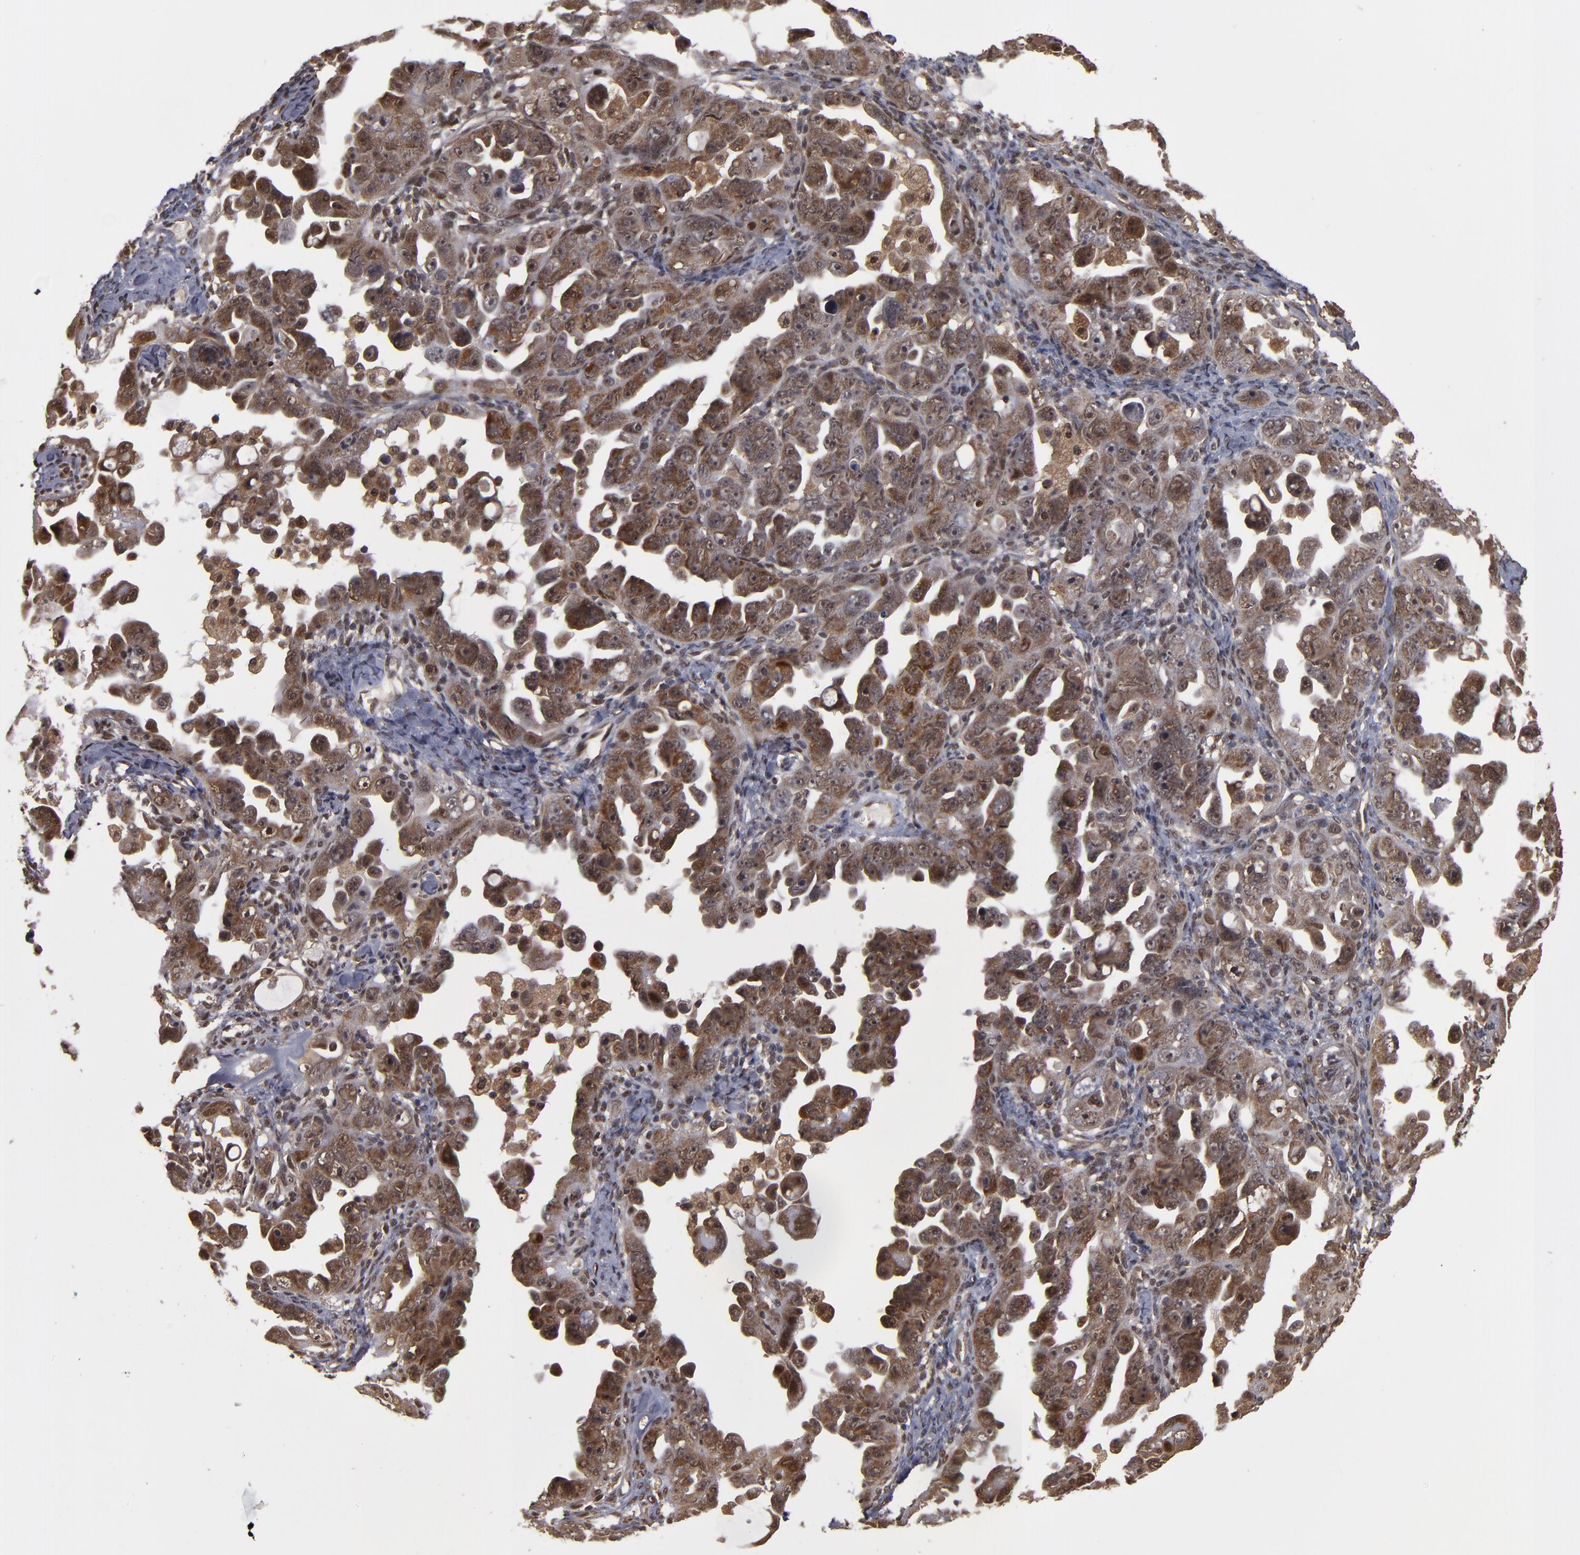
{"staining": {"intensity": "moderate", "quantity": ">75%", "location": "cytoplasmic/membranous"}, "tissue": "ovarian cancer", "cell_type": "Tumor cells", "image_type": "cancer", "snomed": [{"axis": "morphology", "description": "Cystadenocarcinoma, serous, NOS"}, {"axis": "topography", "description": "Ovary"}], "caption": "A medium amount of moderate cytoplasmic/membranous positivity is present in approximately >75% of tumor cells in ovarian cancer tissue. (Brightfield microscopy of DAB IHC at high magnification).", "gene": "CUL5", "patient": {"sex": "female", "age": 66}}